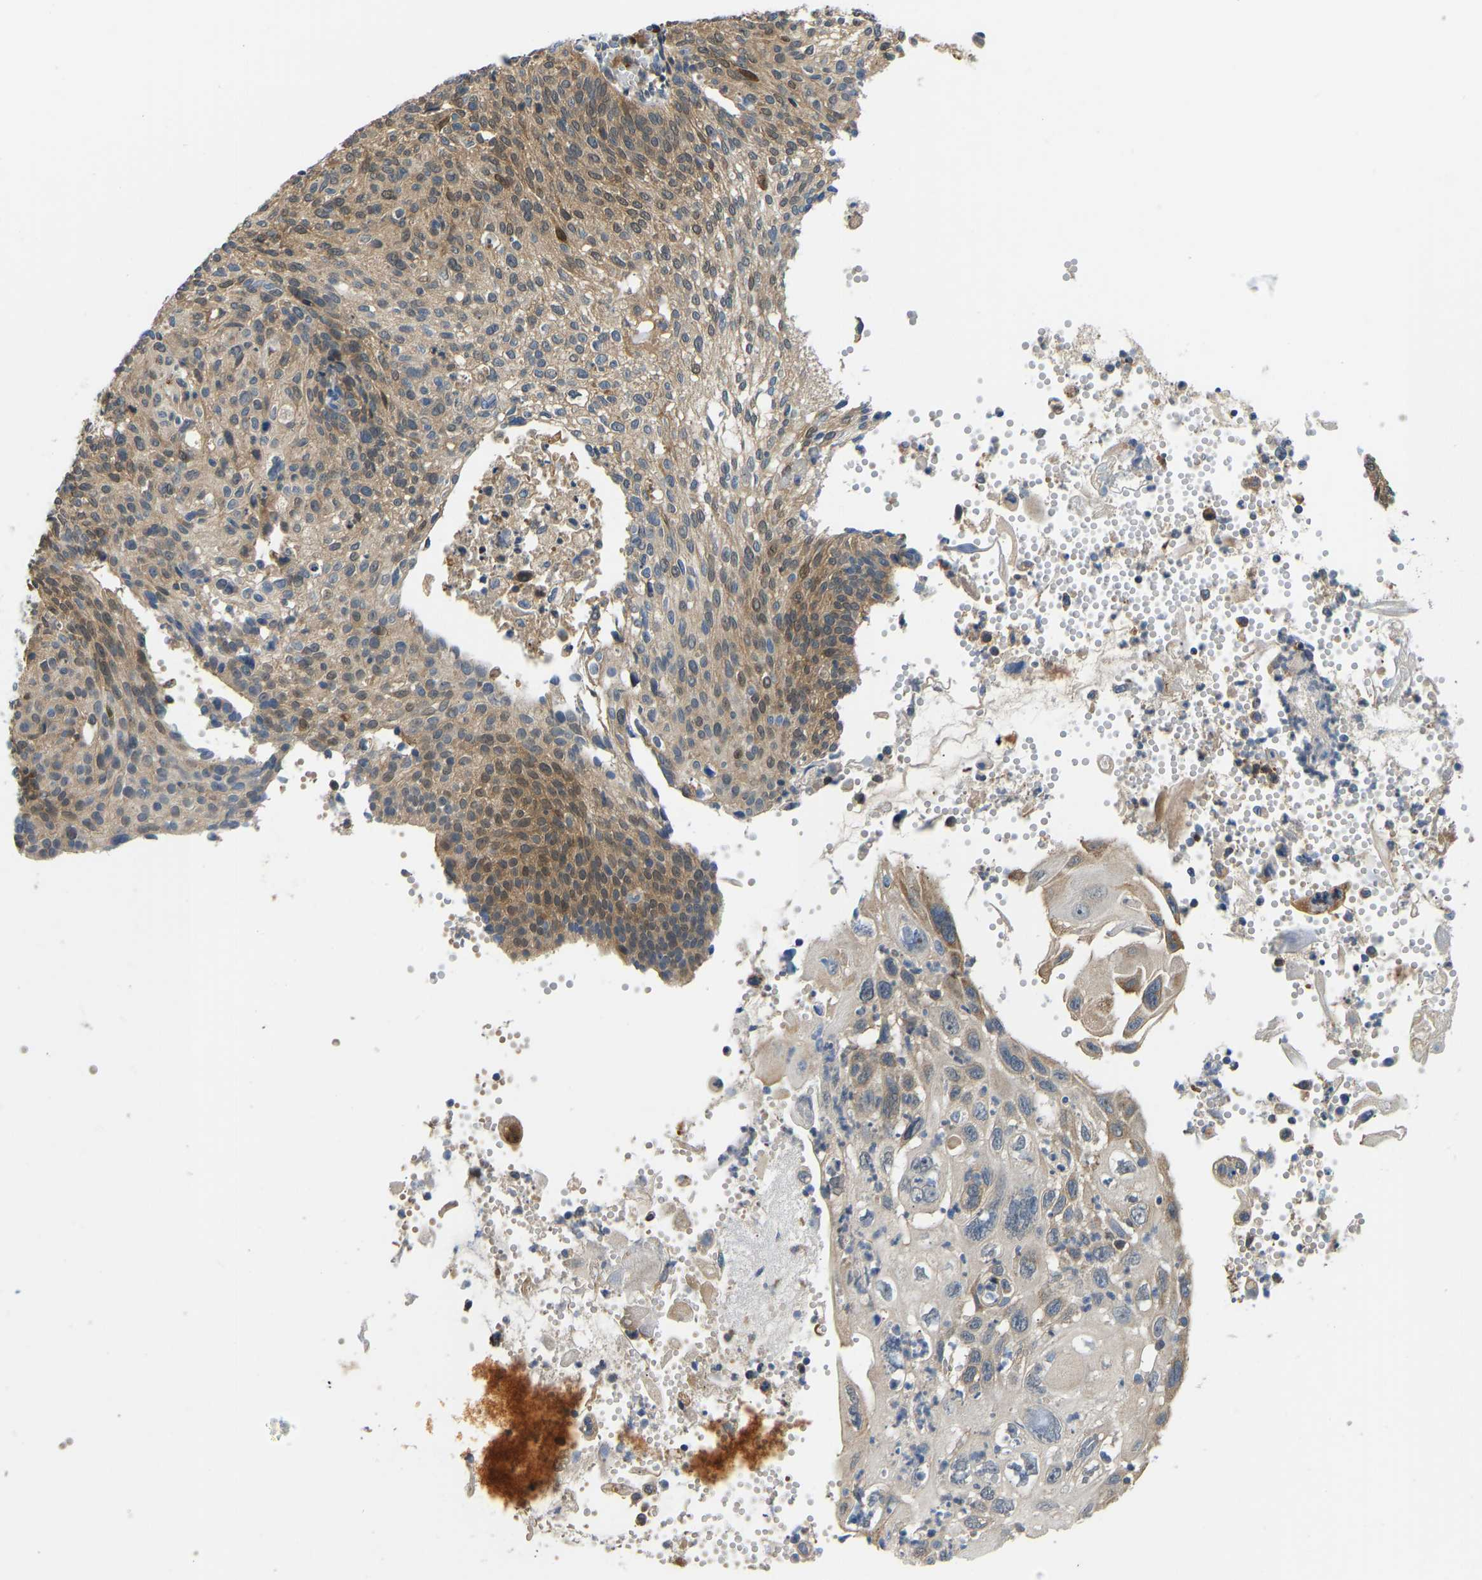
{"staining": {"intensity": "moderate", "quantity": ">75%", "location": "cytoplasmic/membranous"}, "tissue": "cervical cancer", "cell_type": "Tumor cells", "image_type": "cancer", "snomed": [{"axis": "morphology", "description": "Squamous cell carcinoma, NOS"}, {"axis": "topography", "description": "Cervix"}], "caption": "Immunohistochemistry (IHC) of cervical cancer demonstrates medium levels of moderate cytoplasmic/membranous positivity in approximately >75% of tumor cells.", "gene": "RBP1", "patient": {"sex": "female", "age": 70}}